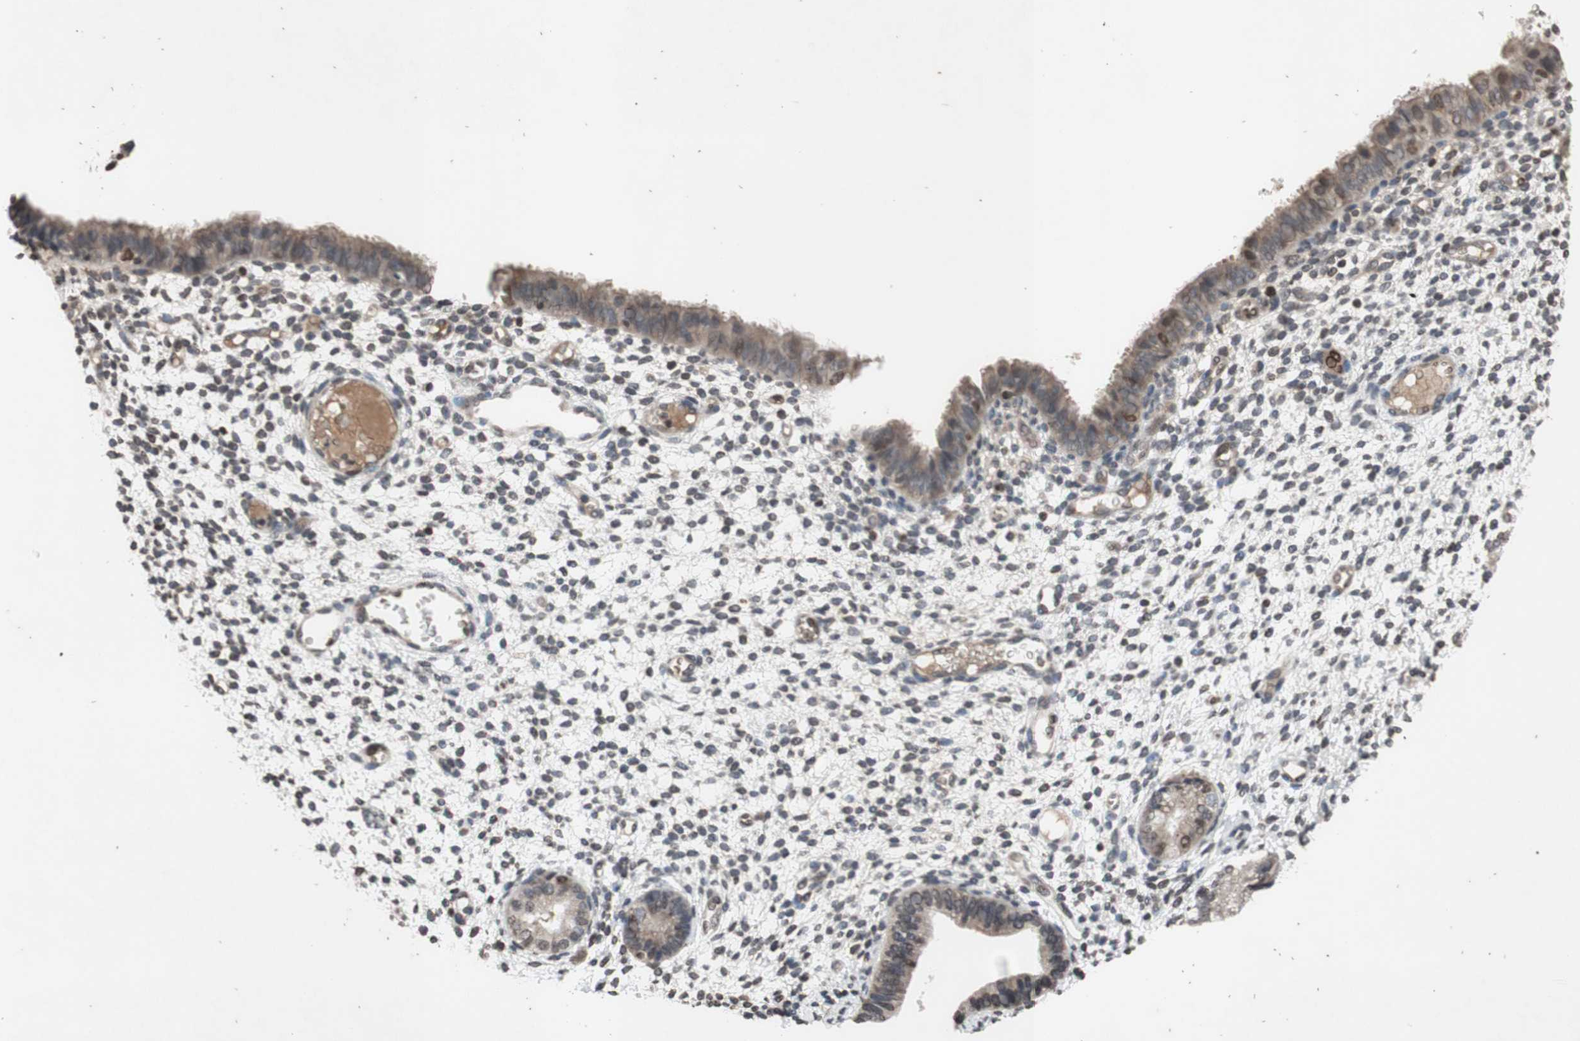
{"staining": {"intensity": "negative", "quantity": "none", "location": "none"}, "tissue": "endometrium", "cell_type": "Cells in endometrial stroma", "image_type": "normal", "snomed": [{"axis": "morphology", "description": "Normal tissue, NOS"}, {"axis": "topography", "description": "Endometrium"}], "caption": "IHC image of unremarkable endometrium: human endometrium stained with DAB demonstrates no significant protein expression in cells in endometrial stroma.", "gene": "MCM6", "patient": {"sex": "female", "age": 61}}